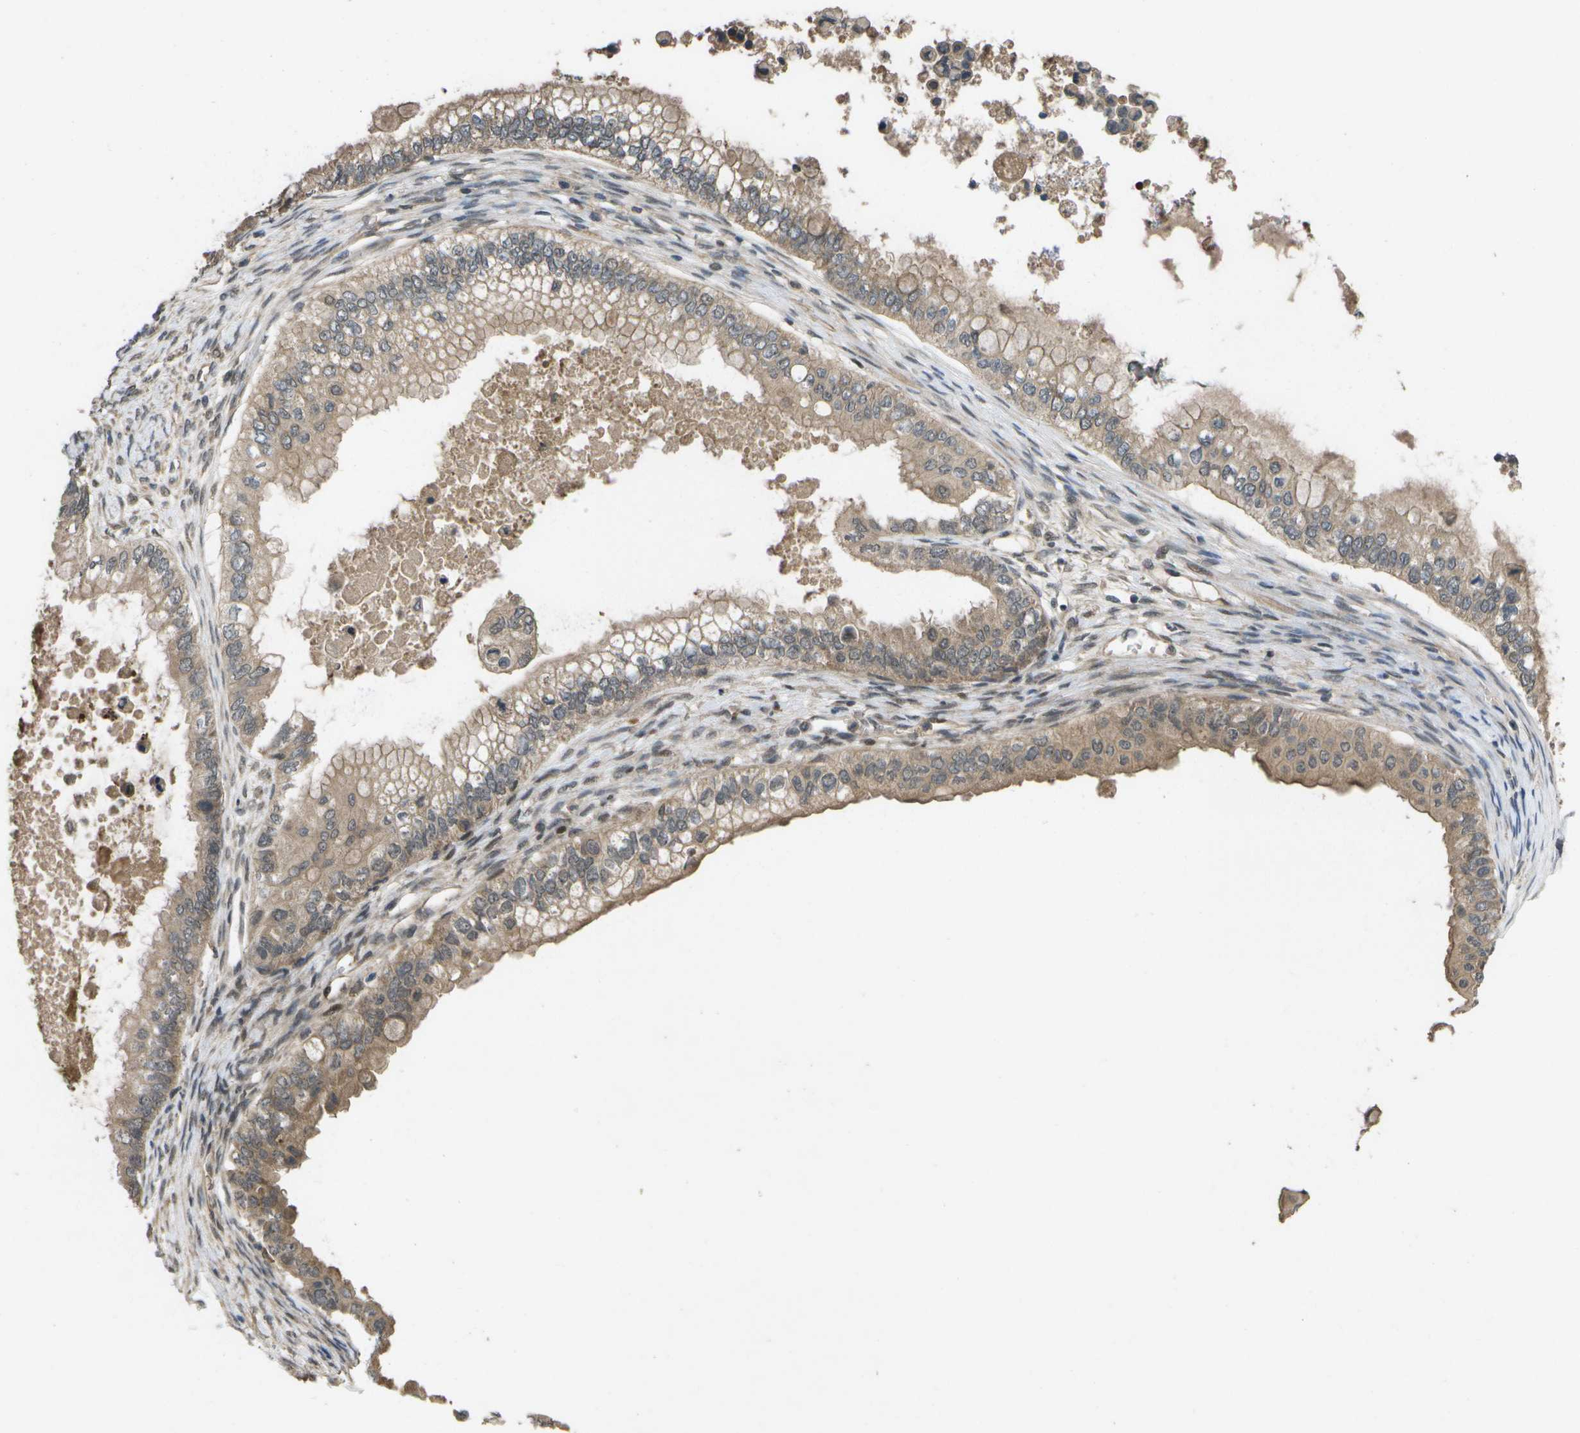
{"staining": {"intensity": "weak", "quantity": ">75%", "location": "cytoplasmic/membranous"}, "tissue": "ovarian cancer", "cell_type": "Tumor cells", "image_type": "cancer", "snomed": [{"axis": "morphology", "description": "Cystadenocarcinoma, mucinous, NOS"}, {"axis": "topography", "description": "Ovary"}], "caption": "This is a micrograph of immunohistochemistry (IHC) staining of ovarian cancer (mucinous cystadenocarcinoma), which shows weak staining in the cytoplasmic/membranous of tumor cells.", "gene": "ALAS1", "patient": {"sex": "female", "age": 80}}